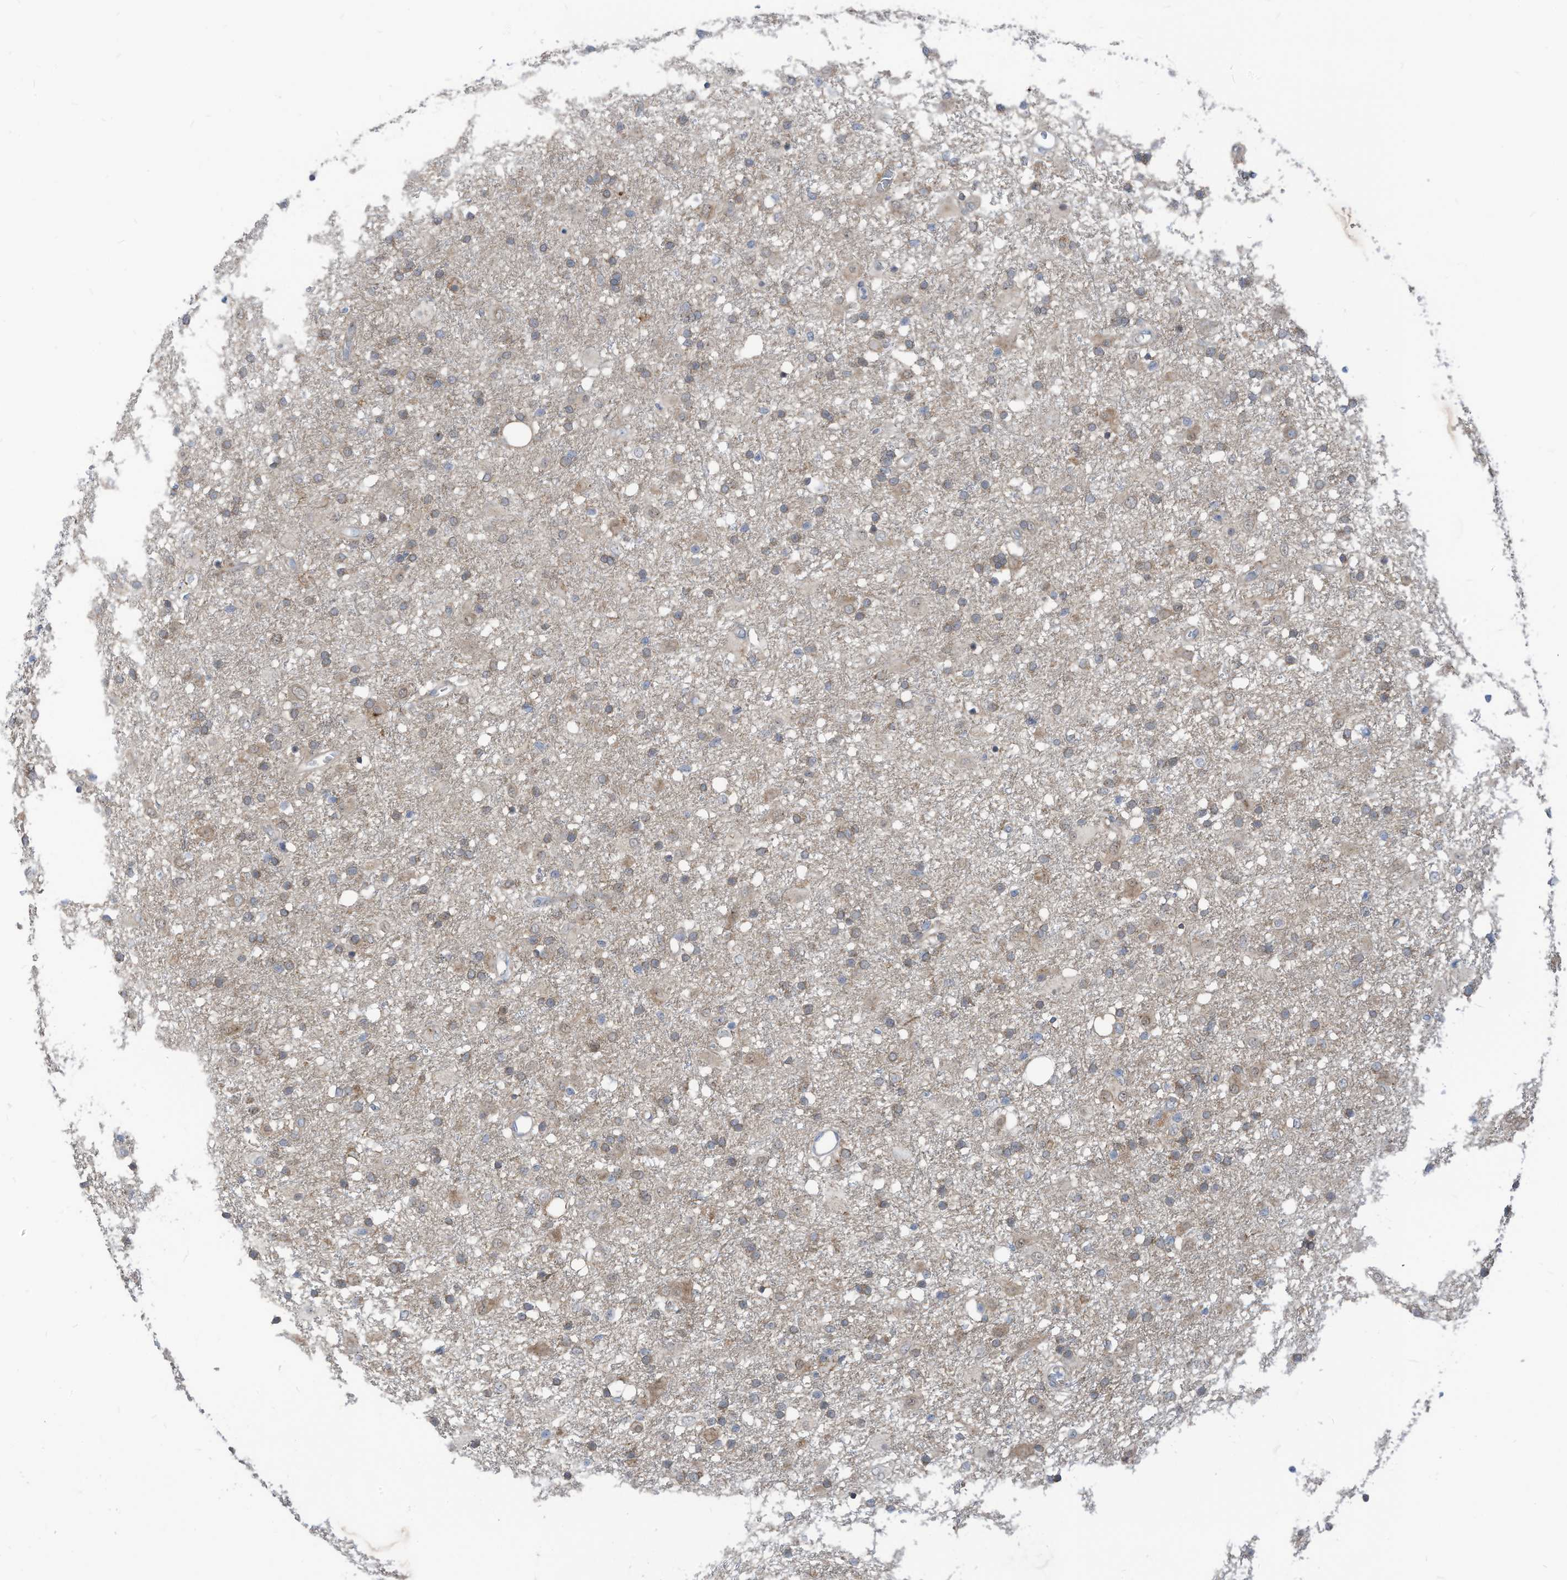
{"staining": {"intensity": "weak", "quantity": "25%-75%", "location": "cytoplasmic/membranous"}, "tissue": "glioma", "cell_type": "Tumor cells", "image_type": "cancer", "snomed": [{"axis": "morphology", "description": "Glioma, malignant, Low grade"}, {"axis": "topography", "description": "Brain"}], "caption": "Immunohistochemical staining of human low-grade glioma (malignant) exhibits weak cytoplasmic/membranous protein positivity in about 25%-75% of tumor cells.", "gene": "GPATCH3", "patient": {"sex": "male", "age": 65}}